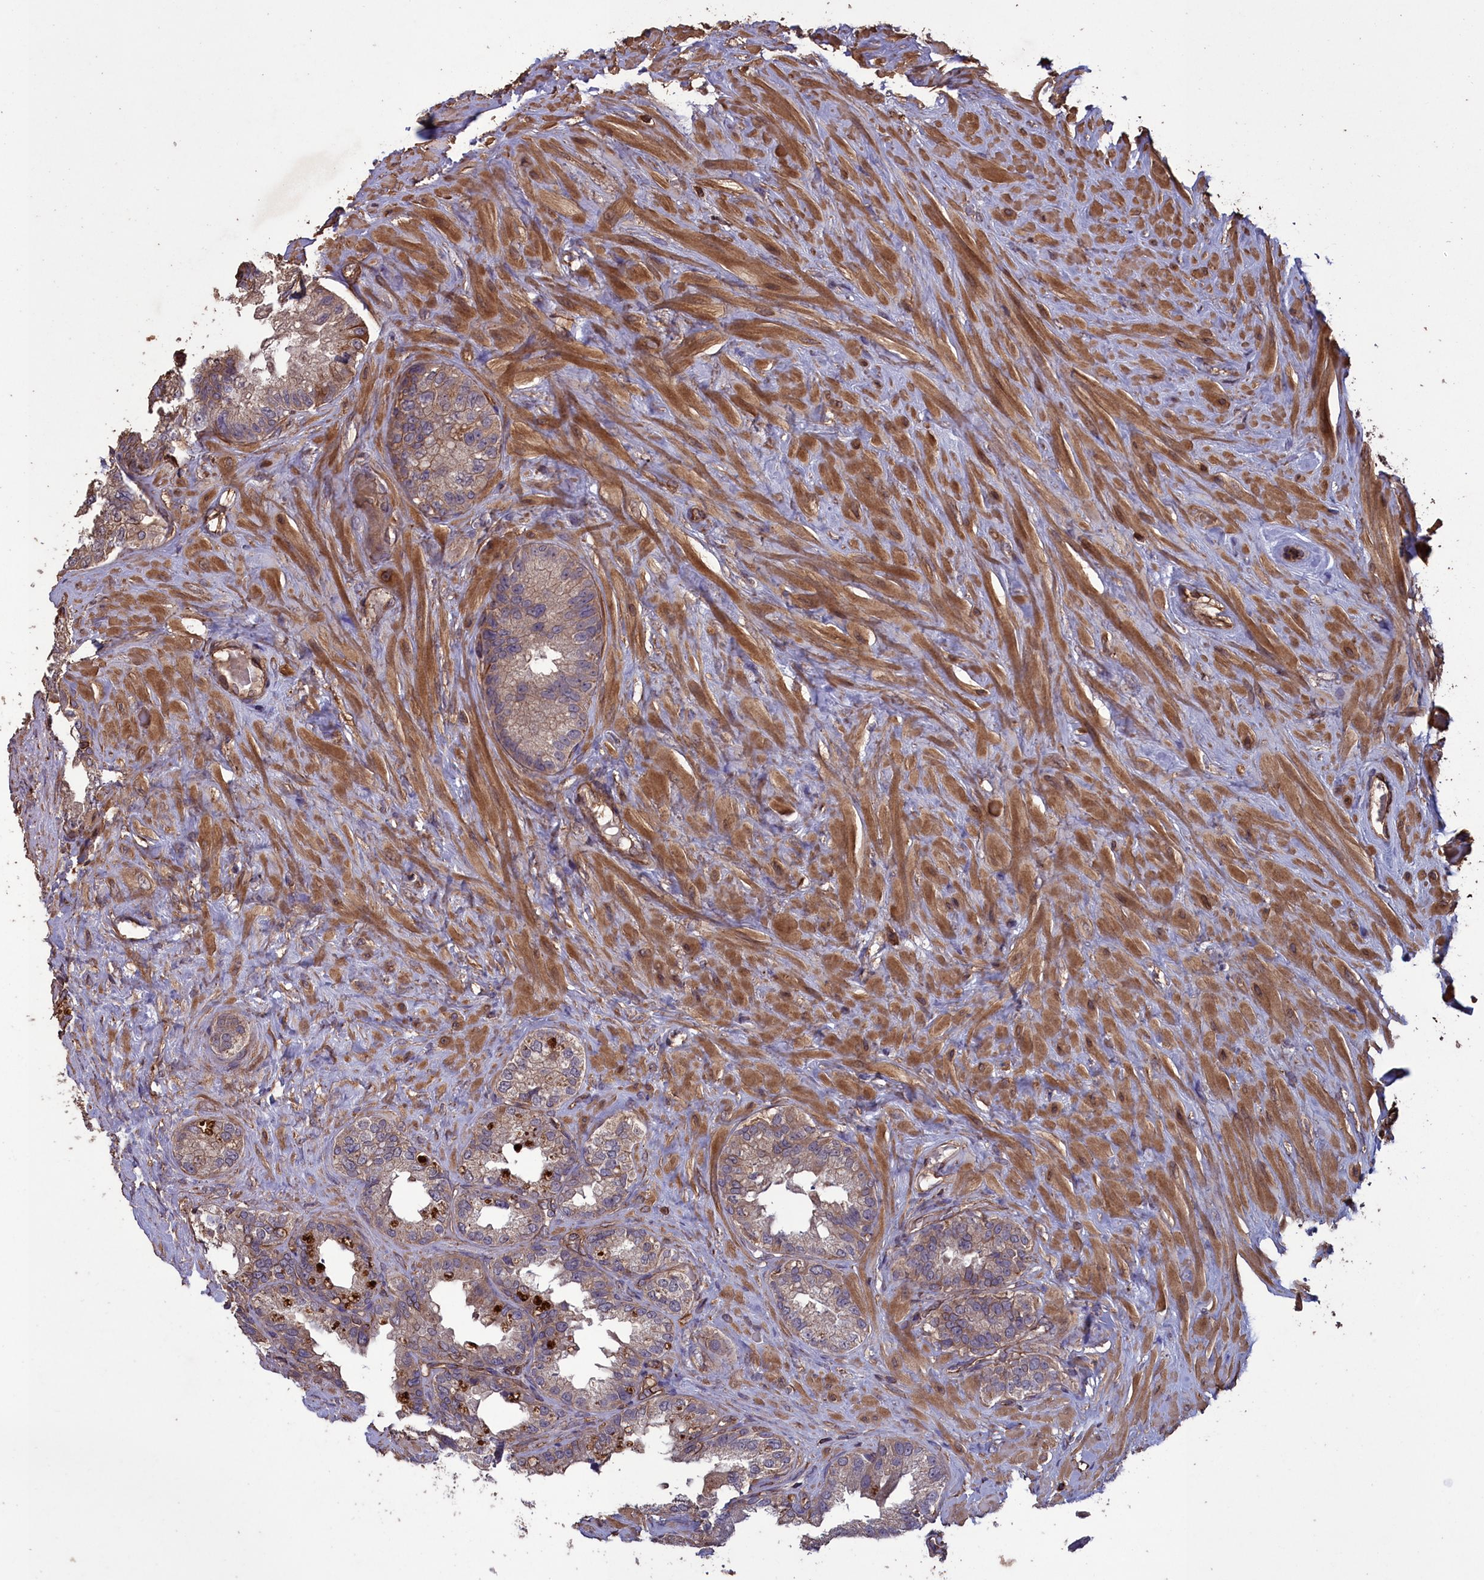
{"staining": {"intensity": "weak", "quantity": "25%-75%", "location": "cytoplasmic/membranous"}, "tissue": "seminal vesicle", "cell_type": "Glandular cells", "image_type": "normal", "snomed": [{"axis": "morphology", "description": "Normal tissue, NOS"}, {"axis": "topography", "description": "Seminal veicle"}], "caption": "Protein staining displays weak cytoplasmic/membranous staining in approximately 25%-75% of glandular cells in normal seminal vesicle. The staining was performed using DAB to visualize the protein expression in brown, while the nuclei were stained in blue with hematoxylin (Magnification: 20x).", "gene": "DAPK3", "patient": {"sex": "male", "age": 80}}